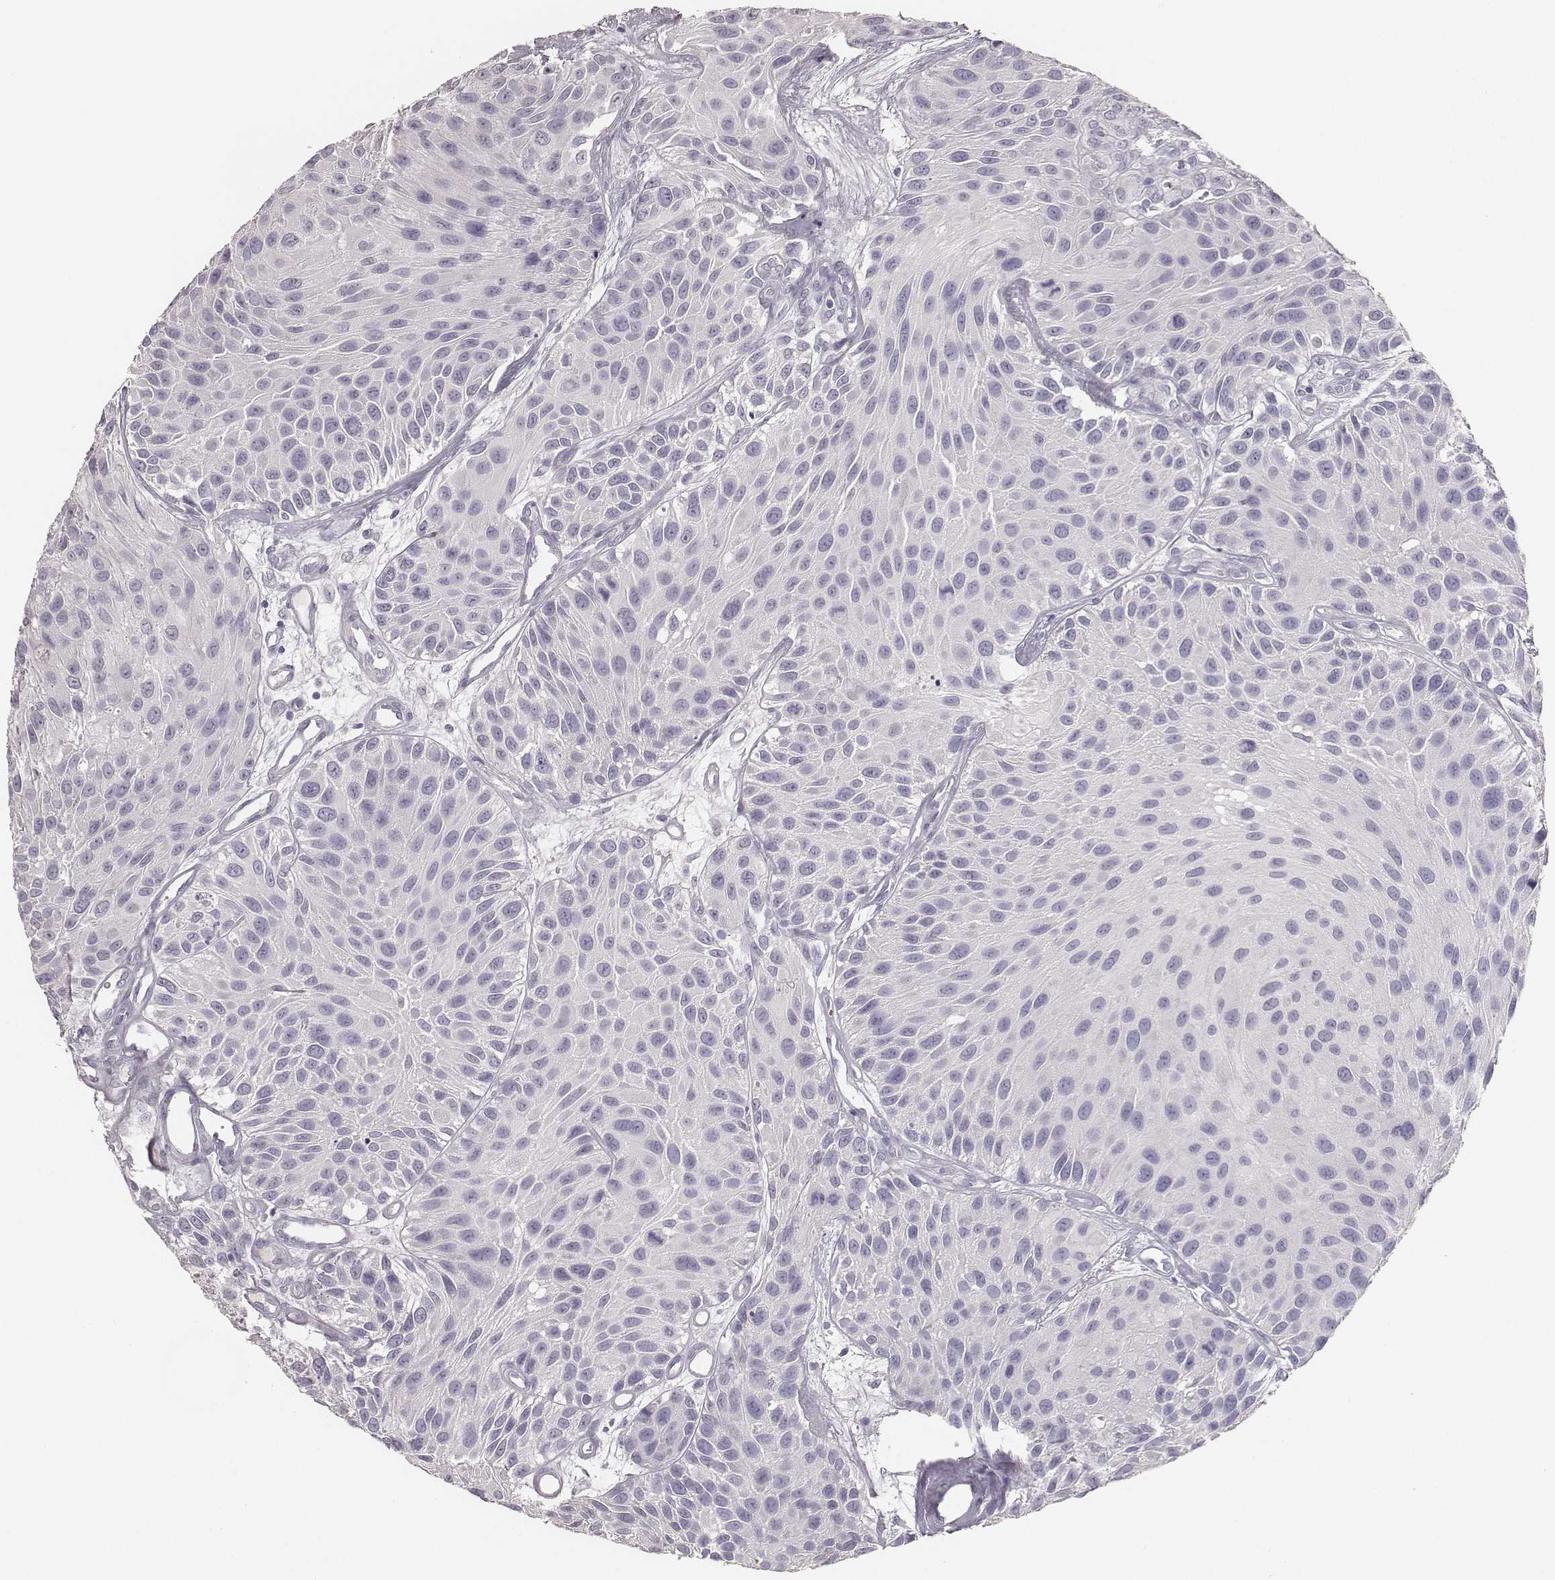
{"staining": {"intensity": "negative", "quantity": "none", "location": "none"}, "tissue": "urothelial cancer", "cell_type": "Tumor cells", "image_type": "cancer", "snomed": [{"axis": "morphology", "description": "Urothelial carcinoma, Low grade"}, {"axis": "topography", "description": "Urinary bladder"}], "caption": "An immunohistochemistry (IHC) histopathology image of urothelial carcinoma (low-grade) is shown. There is no staining in tumor cells of urothelial carcinoma (low-grade). (Brightfield microscopy of DAB (3,3'-diaminobenzidine) IHC at high magnification).", "gene": "MYH6", "patient": {"sex": "female", "age": 87}}